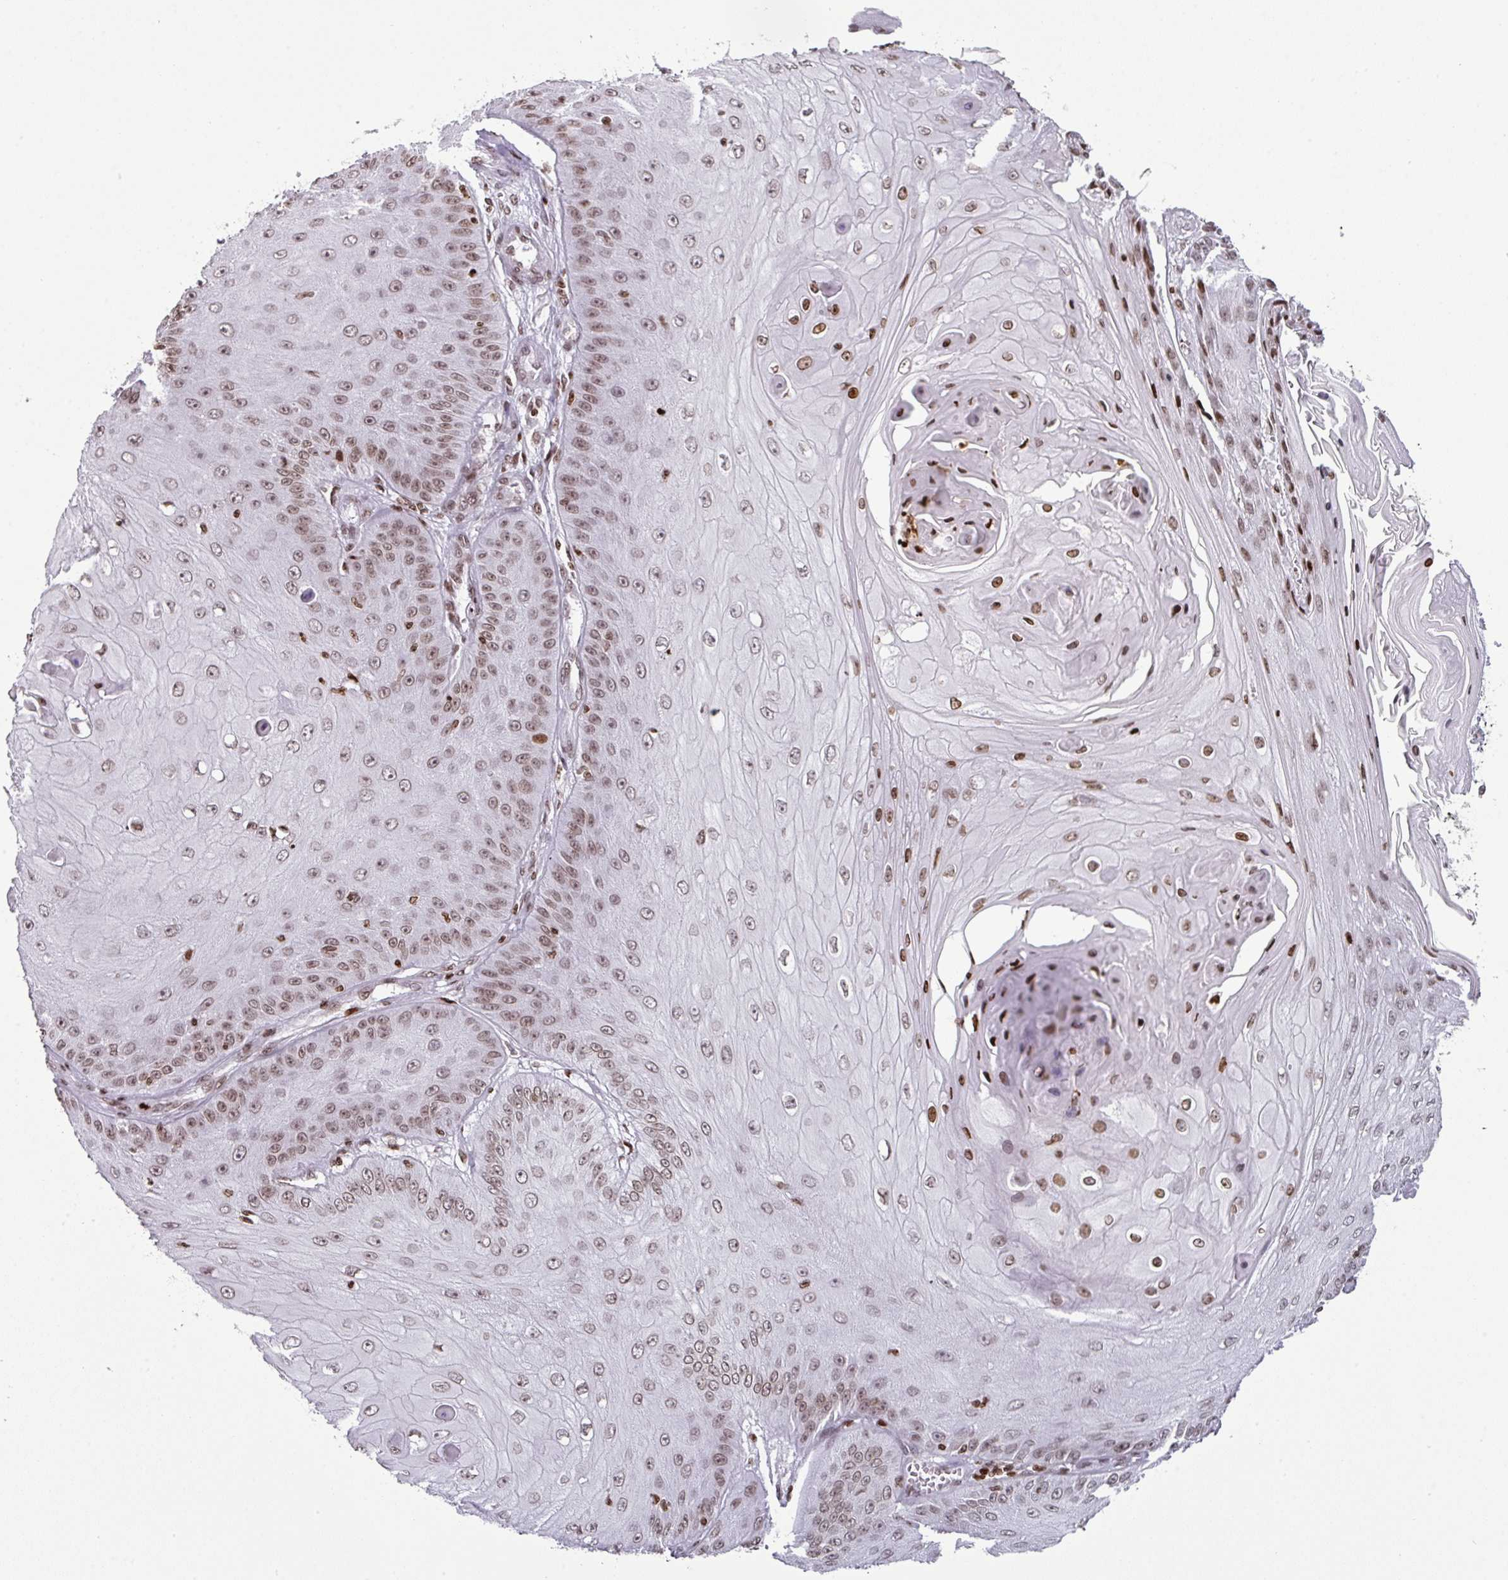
{"staining": {"intensity": "moderate", "quantity": ">75%", "location": "nuclear"}, "tissue": "skin cancer", "cell_type": "Tumor cells", "image_type": "cancer", "snomed": [{"axis": "morphology", "description": "Squamous cell carcinoma, NOS"}, {"axis": "topography", "description": "Skin"}], "caption": "An image of human skin cancer stained for a protein shows moderate nuclear brown staining in tumor cells. Nuclei are stained in blue.", "gene": "RASL11A", "patient": {"sex": "male", "age": 70}}